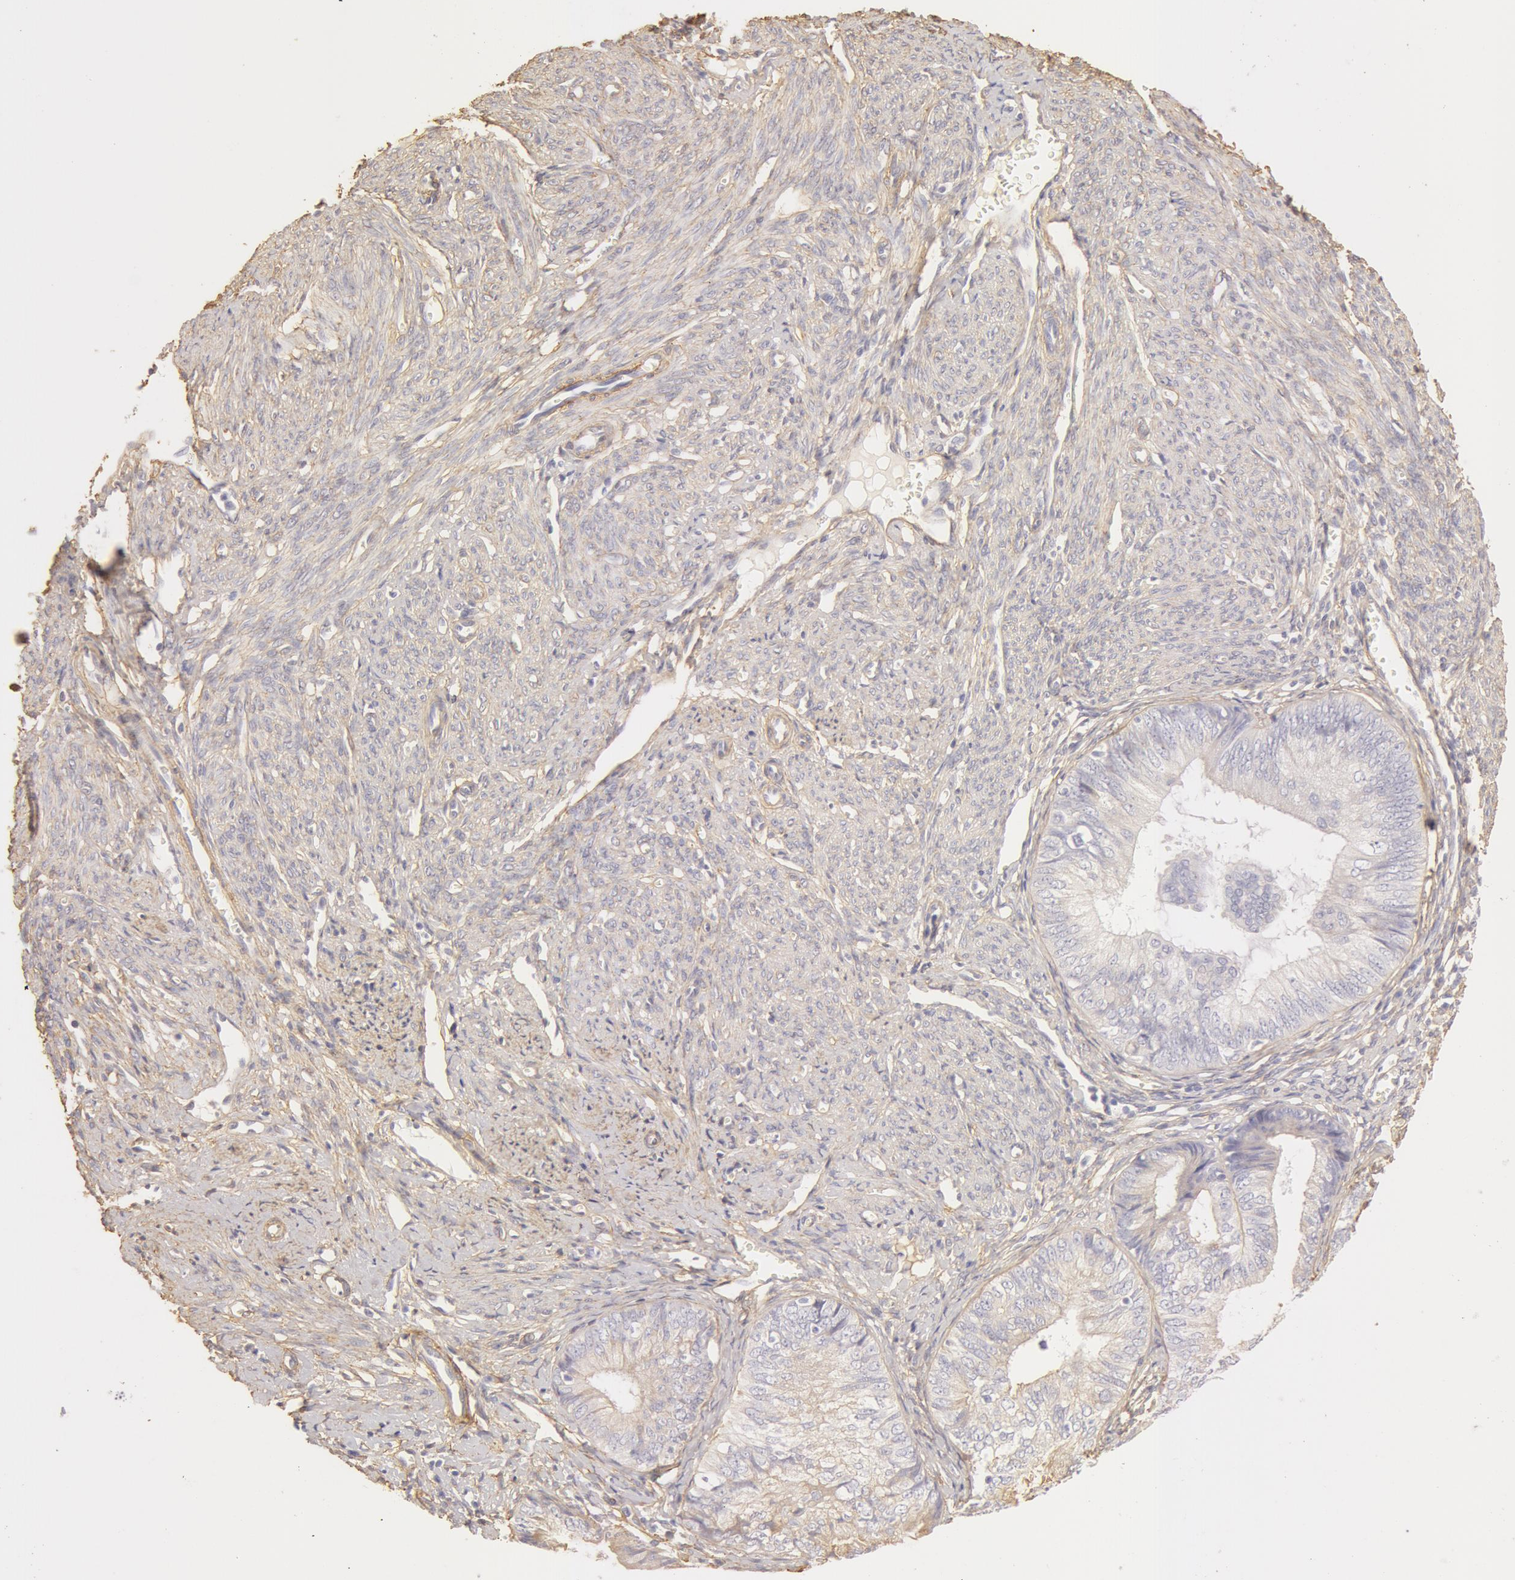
{"staining": {"intensity": "weak", "quantity": "<25%", "location": "cytoplasmic/membranous"}, "tissue": "endometrial cancer", "cell_type": "Tumor cells", "image_type": "cancer", "snomed": [{"axis": "morphology", "description": "Adenocarcinoma, NOS"}, {"axis": "topography", "description": "Endometrium"}], "caption": "Endometrial adenocarcinoma stained for a protein using immunohistochemistry (IHC) displays no positivity tumor cells.", "gene": "COL4A1", "patient": {"sex": "female", "age": 66}}